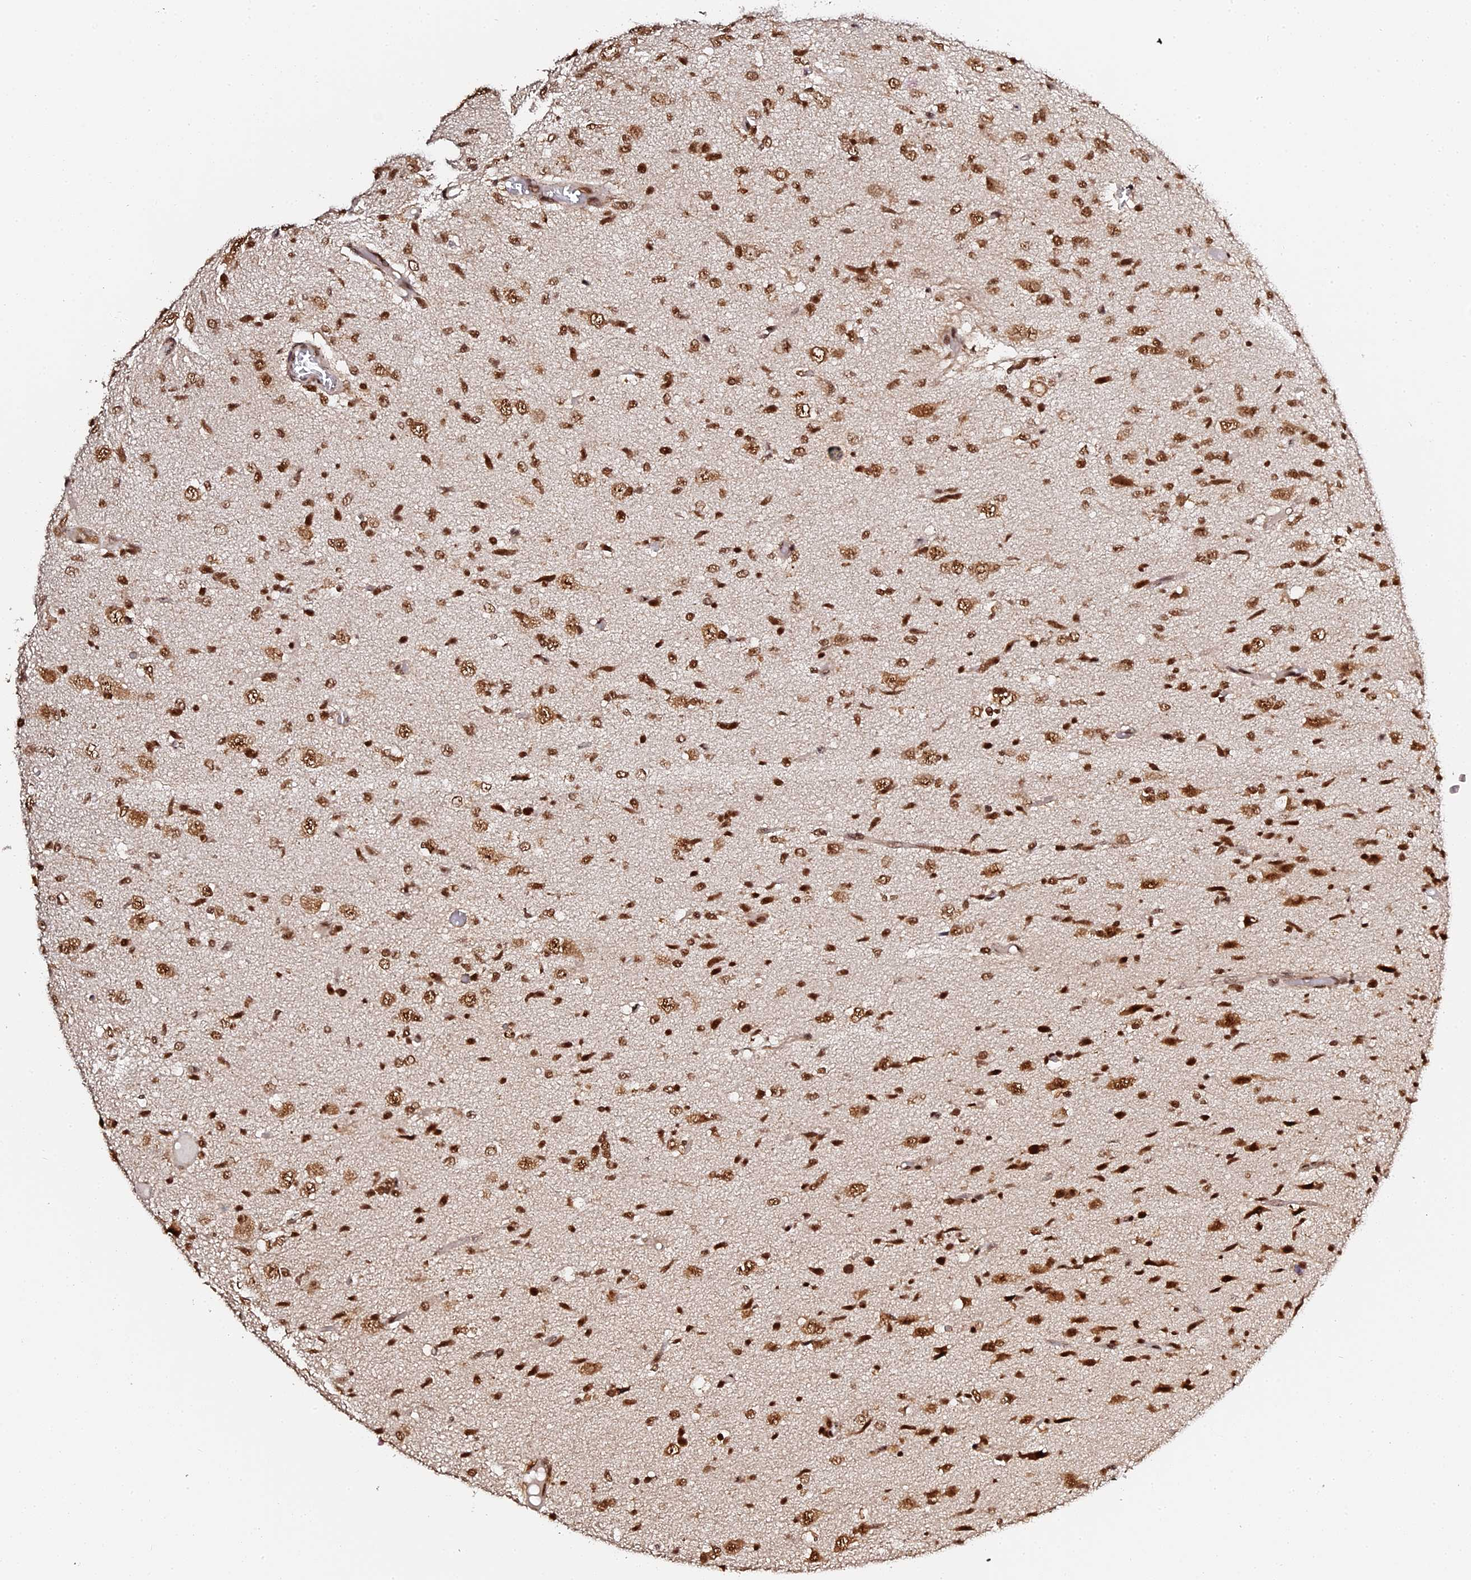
{"staining": {"intensity": "moderate", "quantity": ">75%", "location": "nuclear"}, "tissue": "glioma", "cell_type": "Tumor cells", "image_type": "cancer", "snomed": [{"axis": "morphology", "description": "Glioma, malignant, High grade"}, {"axis": "topography", "description": "Brain"}], "caption": "Malignant high-grade glioma was stained to show a protein in brown. There is medium levels of moderate nuclear expression in approximately >75% of tumor cells.", "gene": "MCRS1", "patient": {"sex": "female", "age": 59}}